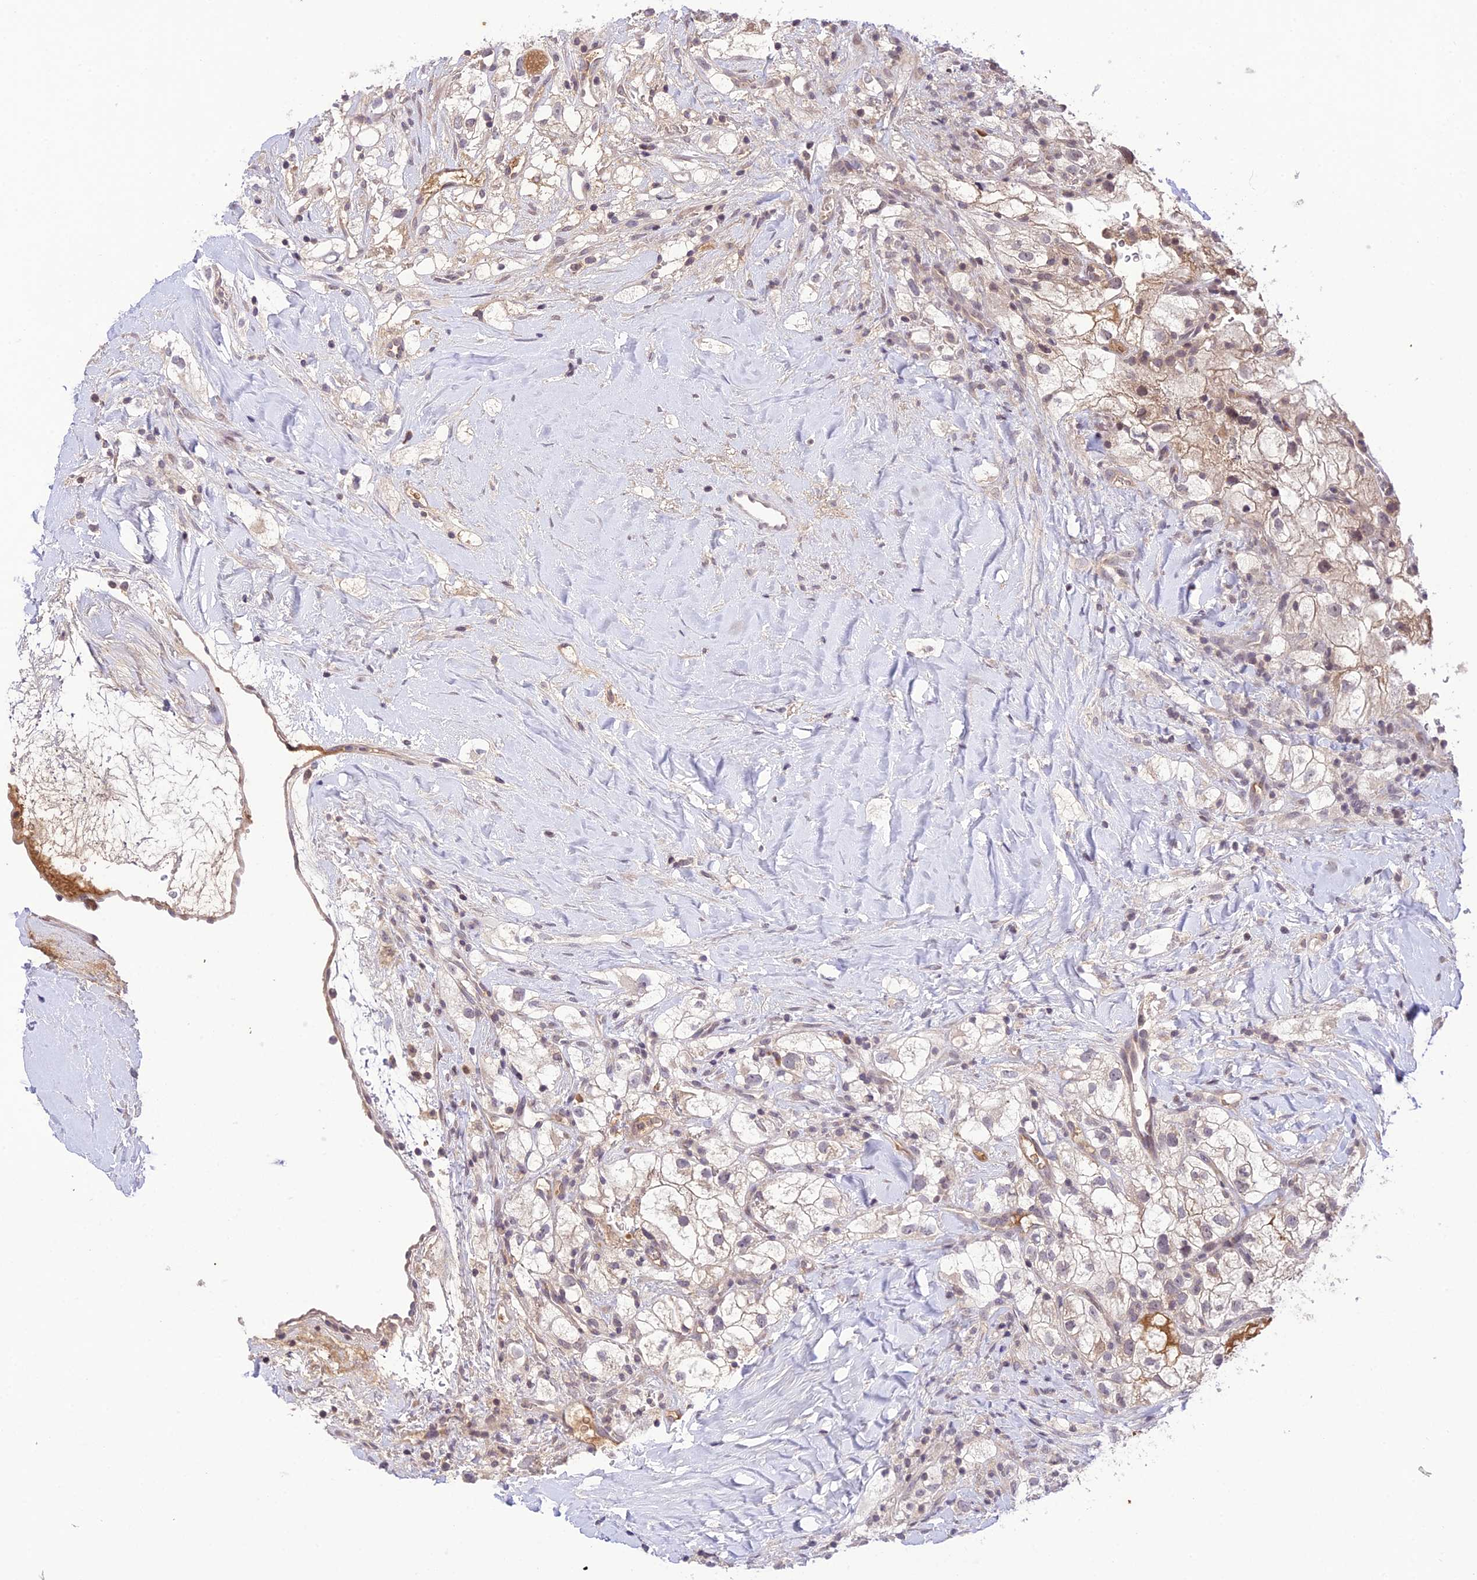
{"staining": {"intensity": "weak", "quantity": "<25%", "location": "cytoplasmic/membranous"}, "tissue": "renal cancer", "cell_type": "Tumor cells", "image_type": "cancer", "snomed": [{"axis": "morphology", "description": "Adenocarcinoma, NOS"}, {"axis": "topography", "description": "Kidney"}], "caption": "High power microscopy micrograph of an IHC photomicrograph of adenocarcinoma (renal), revealing no significant expression in tumor cells.", "gene": "TEKT1", "patient": {"sex": "male", "age": 59}}